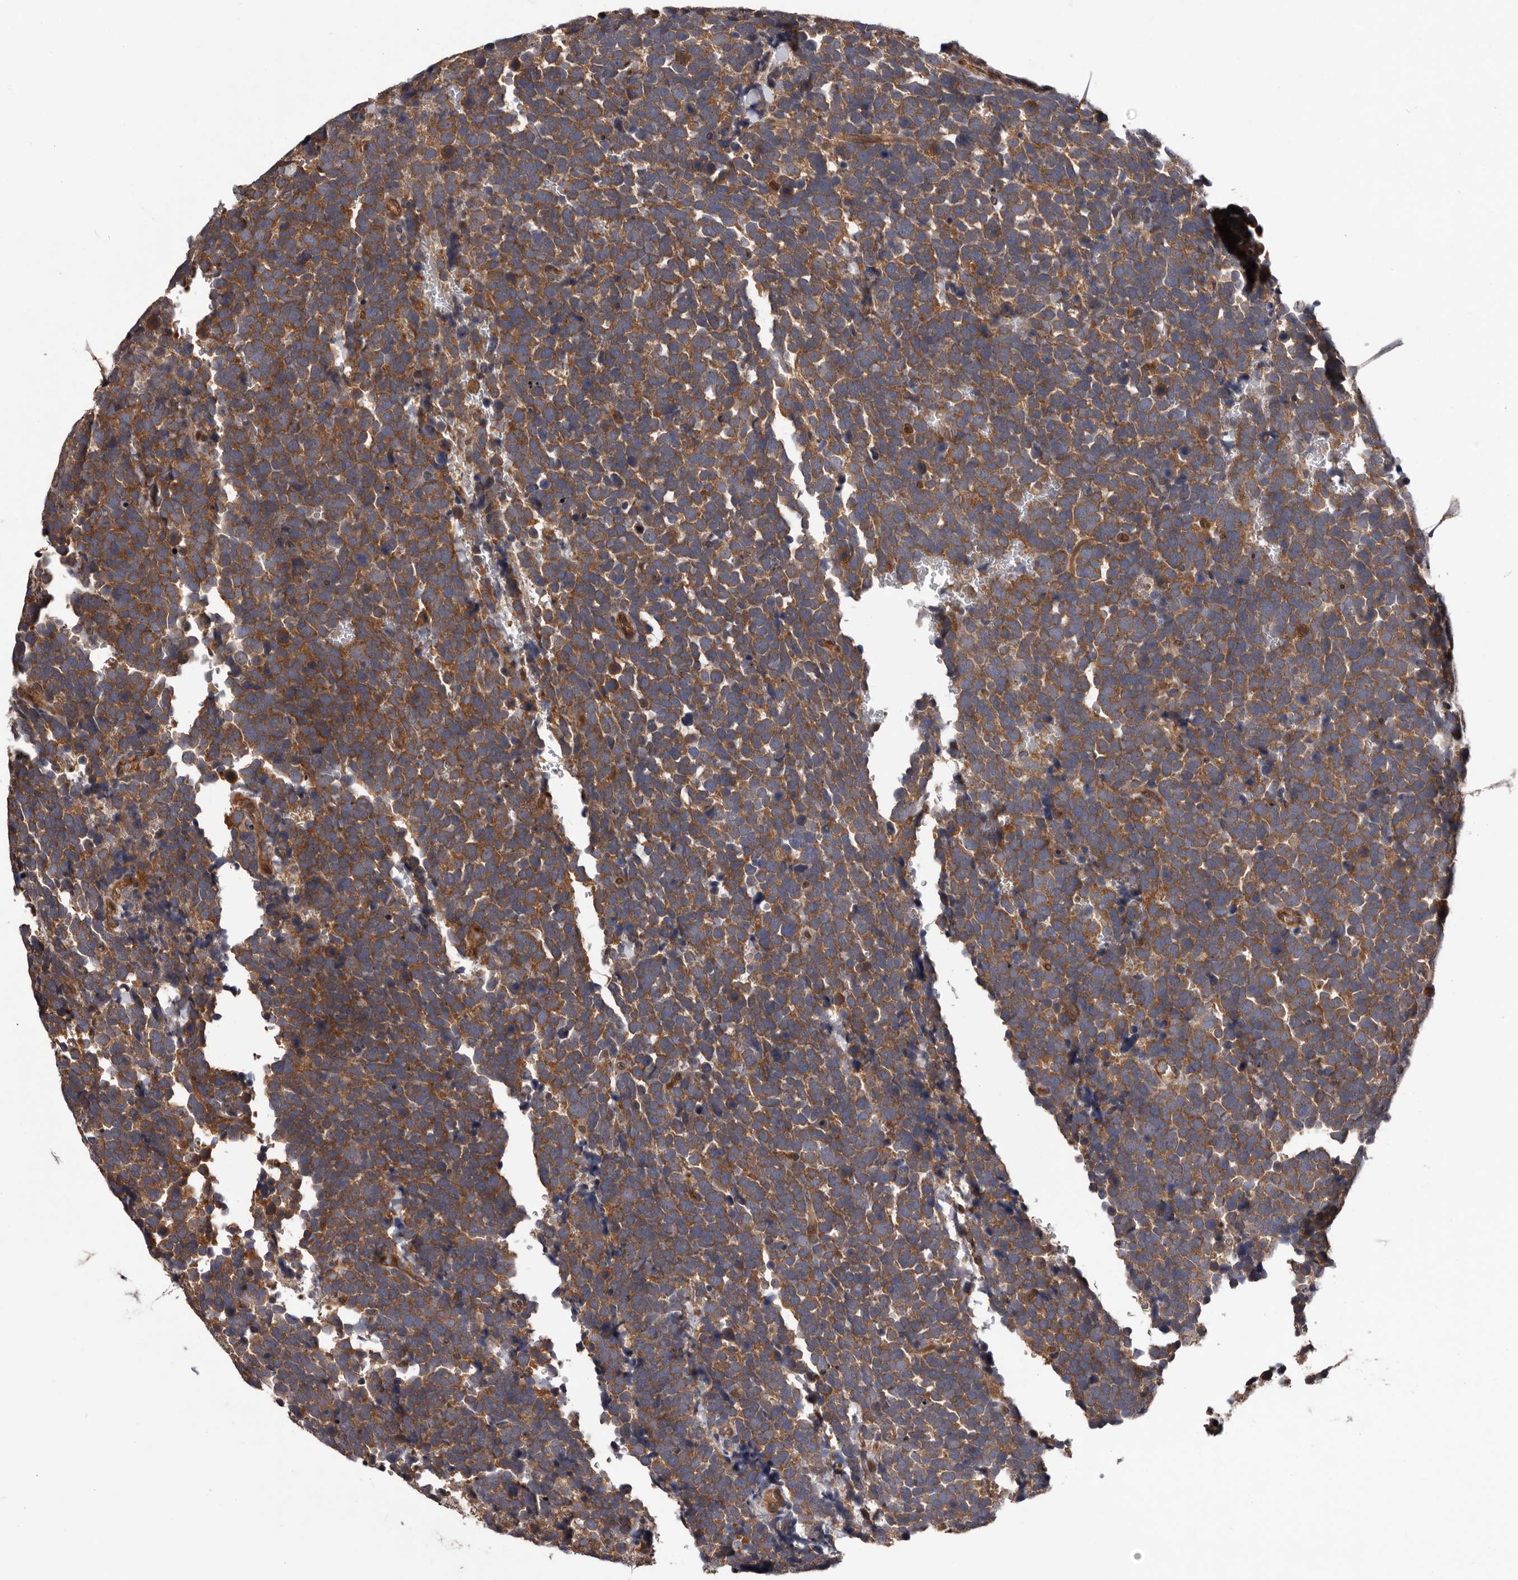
{"staining": {"intensity": "strong", "quantity": ">75%", "location": "cytoplasmic/membranous"}, "tissue": "urothelial cancer", "cell_type": "Tumor cells", "image_type": "cancer", "snomed": [{"axis": "morphology", "description": "Urothelial carcinoma, High grade"}, {"axis": "topography", "description": "Urinary bladder"}], "caption": "This micrograph shows urothelial cancer stained with immunohistochemistry (IHC) to label a protein in brown. The cytoplasmic/membranous of tumor cells show strong positivity for the protein. Nuclei are counter-stained blue.", "gene": "PRKD1", "patient": {"sex": "female", "age": 82}}